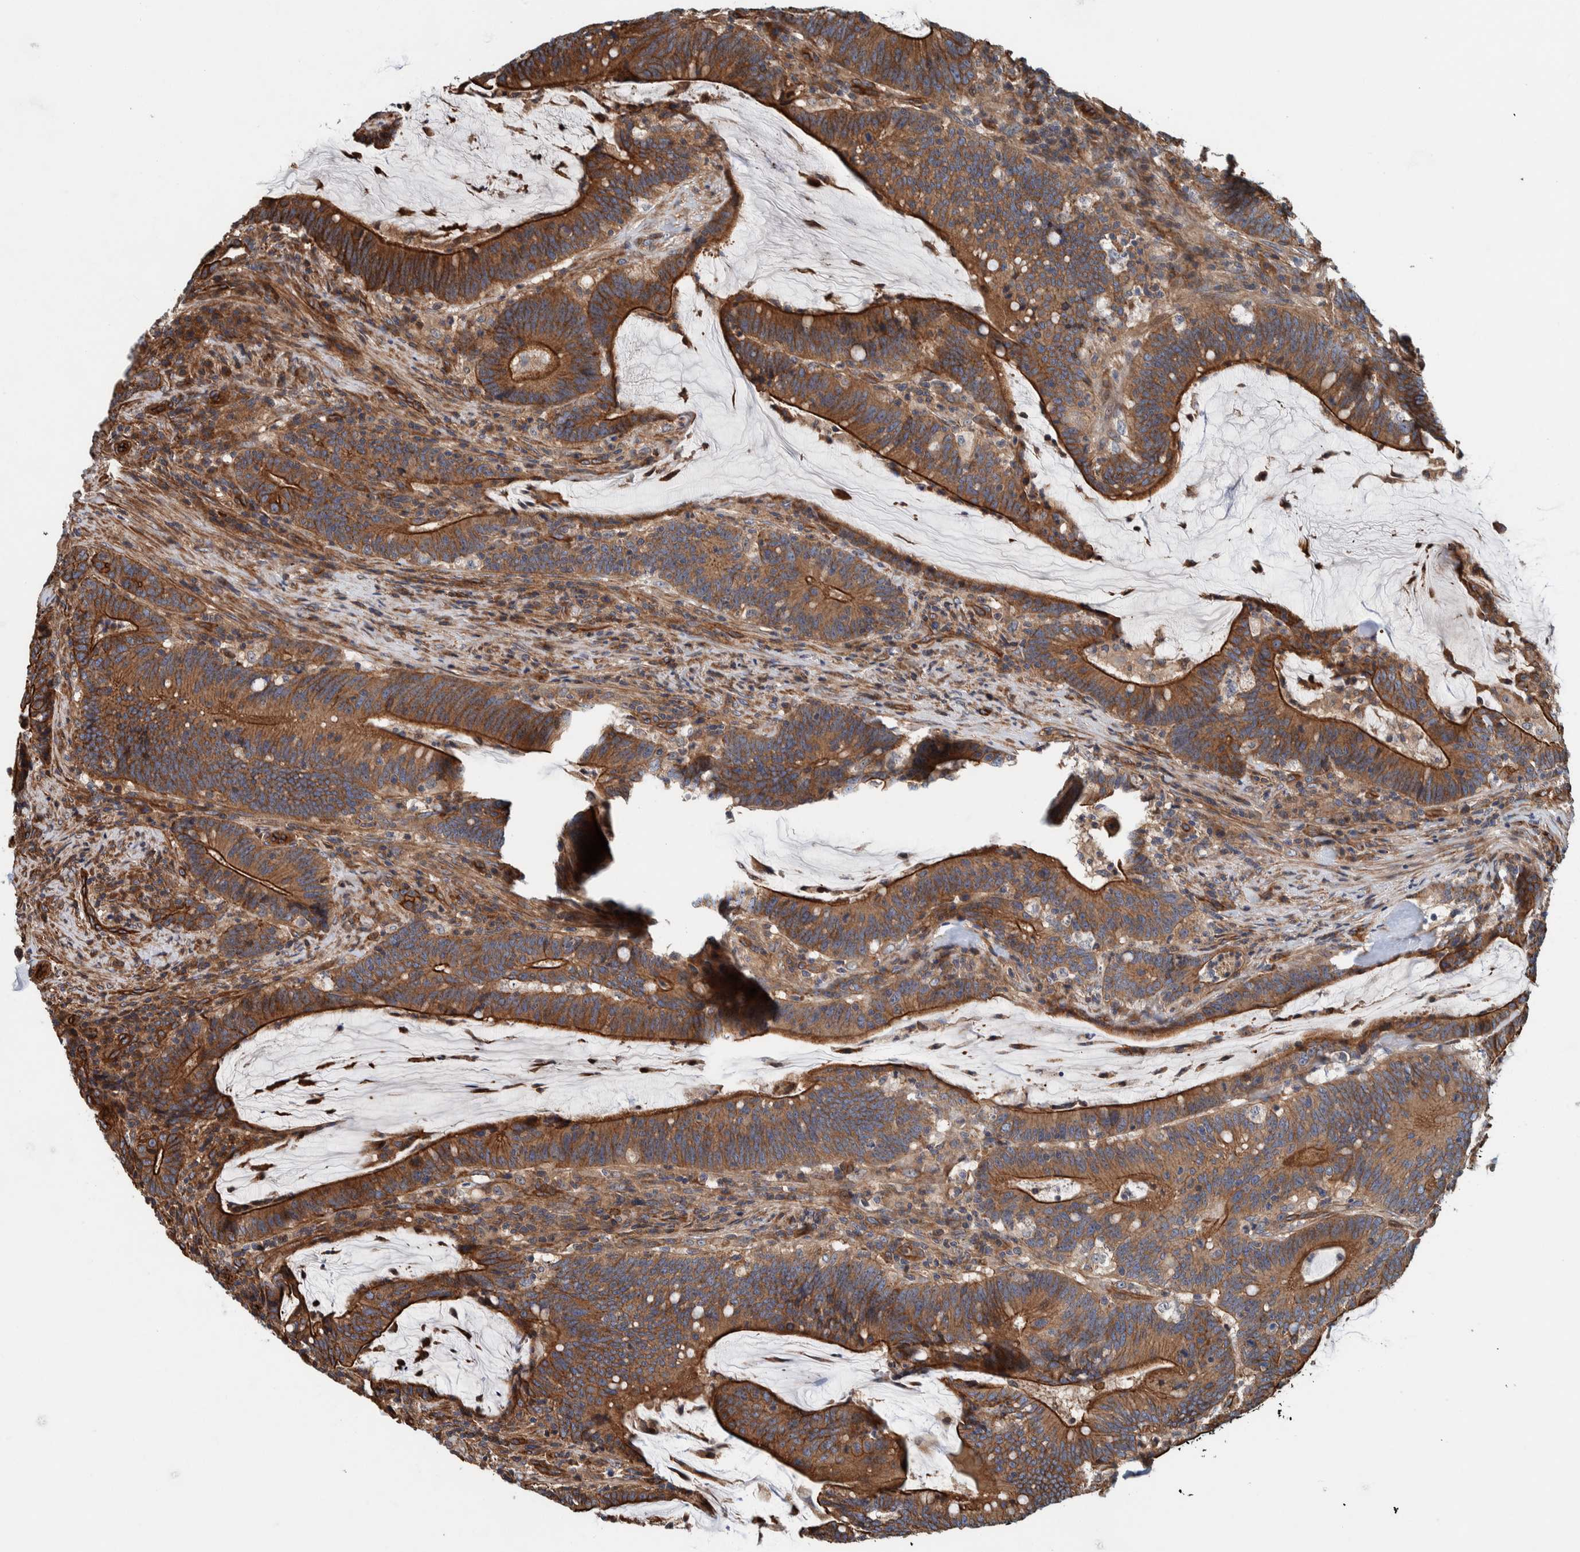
{"staining": {"intensity": "strong", "quantity": ">75%", "location": "cytoplasmic/membranous"}, "tissue": "colorectal cancer", "cell_type": "Tumor cells", "image_type": "cancer", "snomed": [{"axis": "morphology", "description": "Adenocarcinoma, NOS"}, {"axis": "topography", "description": "Colon"}], "caption": "Colorectal cancer tissue demonstrates strong cytoplasmic/membranous staining in about >75% of tumor cells", "gene": "PKD1L1", "patient": {"sex": "female", "age": 66}}